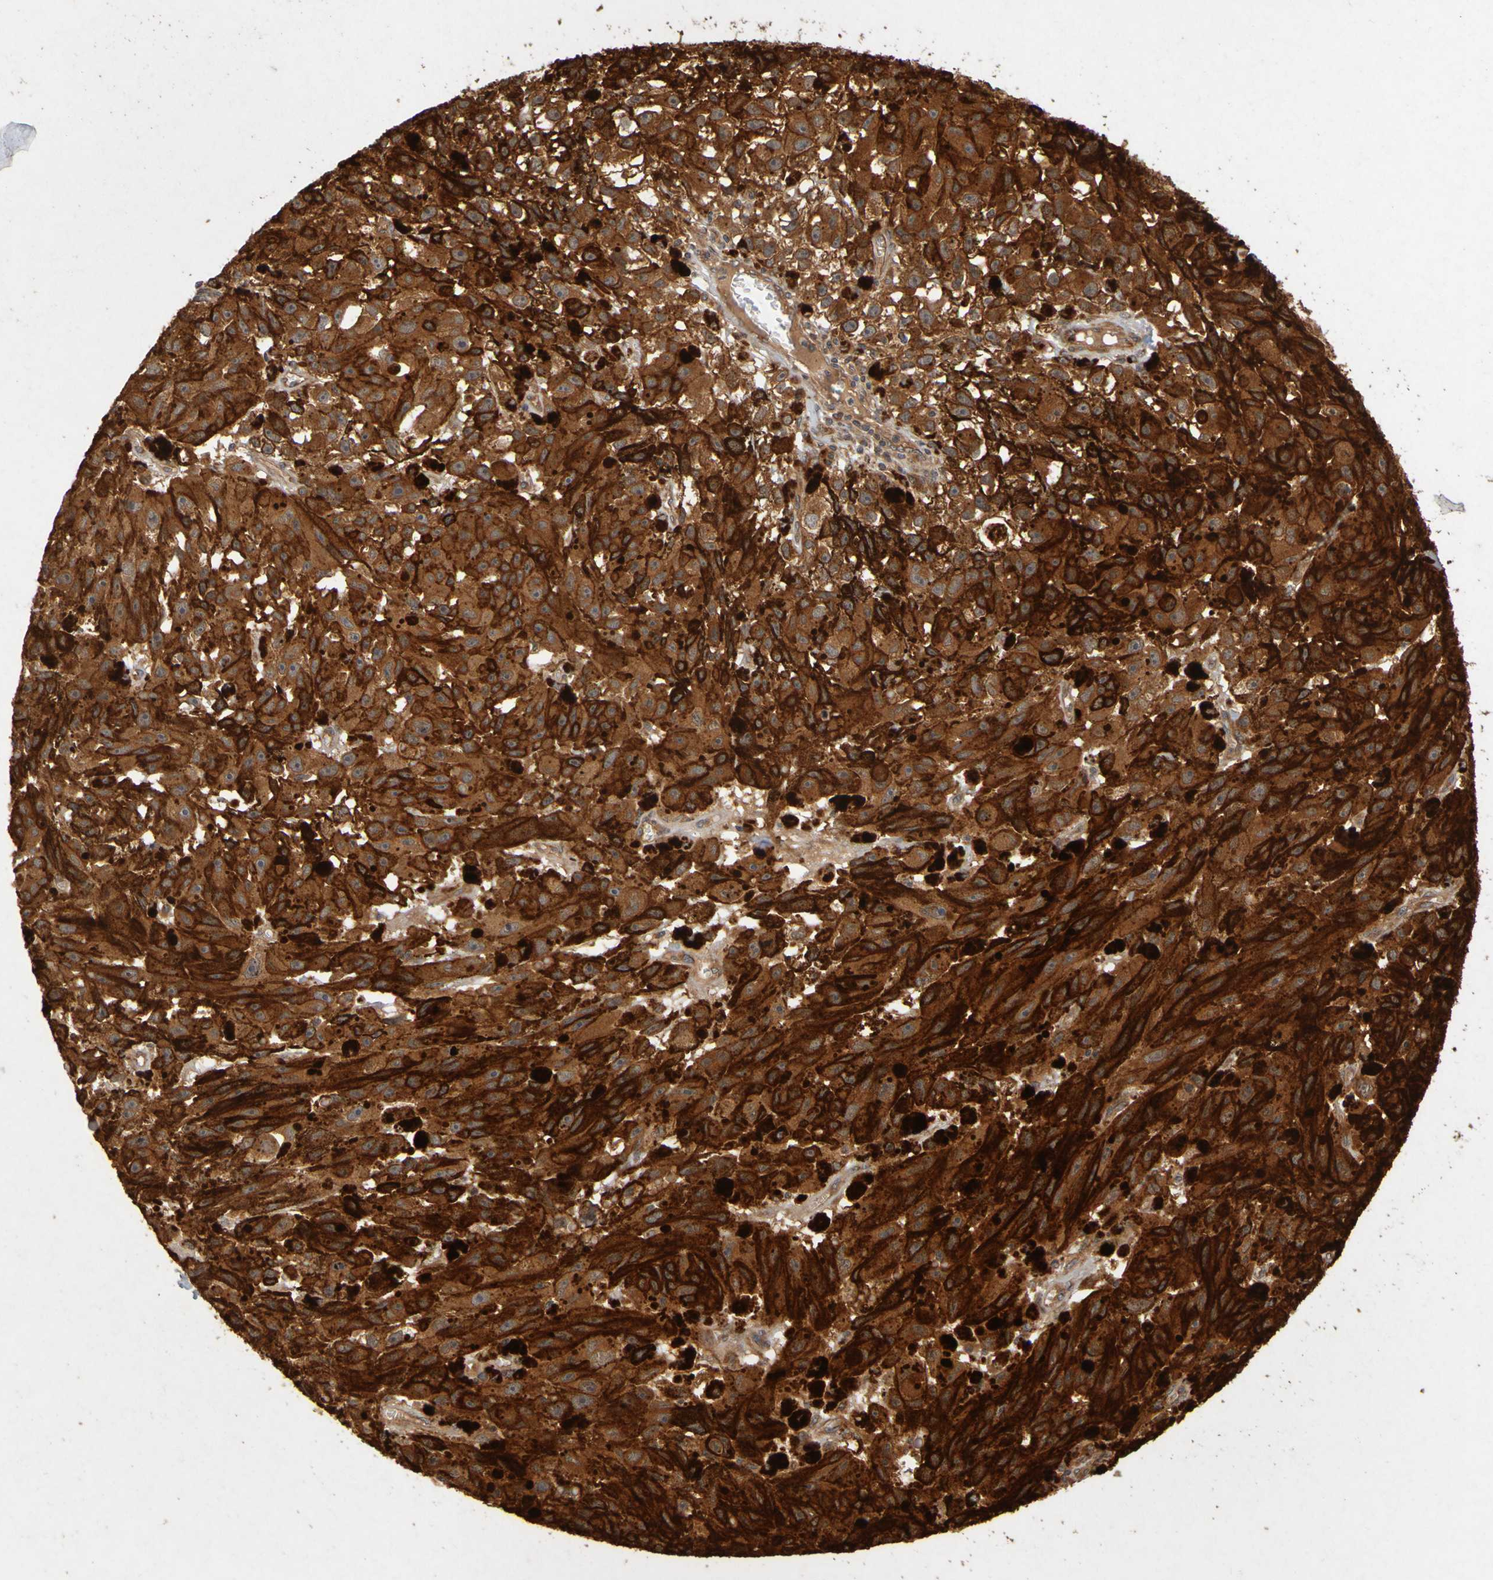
{"staining": {"intensity": "strong", "quantity": ">75%", "location": "cytoplasmic/membranous"}, "tissue": "melanoma", "cell_type": "Tumor cells", "image_type": "cancer", "snomed": [{"axis": "morphology", "description": "Malignant melanoma, NOS"}, {"axis": "topography", "description": "Skin"}], "caption": "High-power microscopy captured an immunohistochemistry image of melanoma, revealing strong cytoplasmic/membranous expression in approximately >75% of tumor cells.", "gene": "OCRL", "patient": {"sex": "female", "age": 104}}